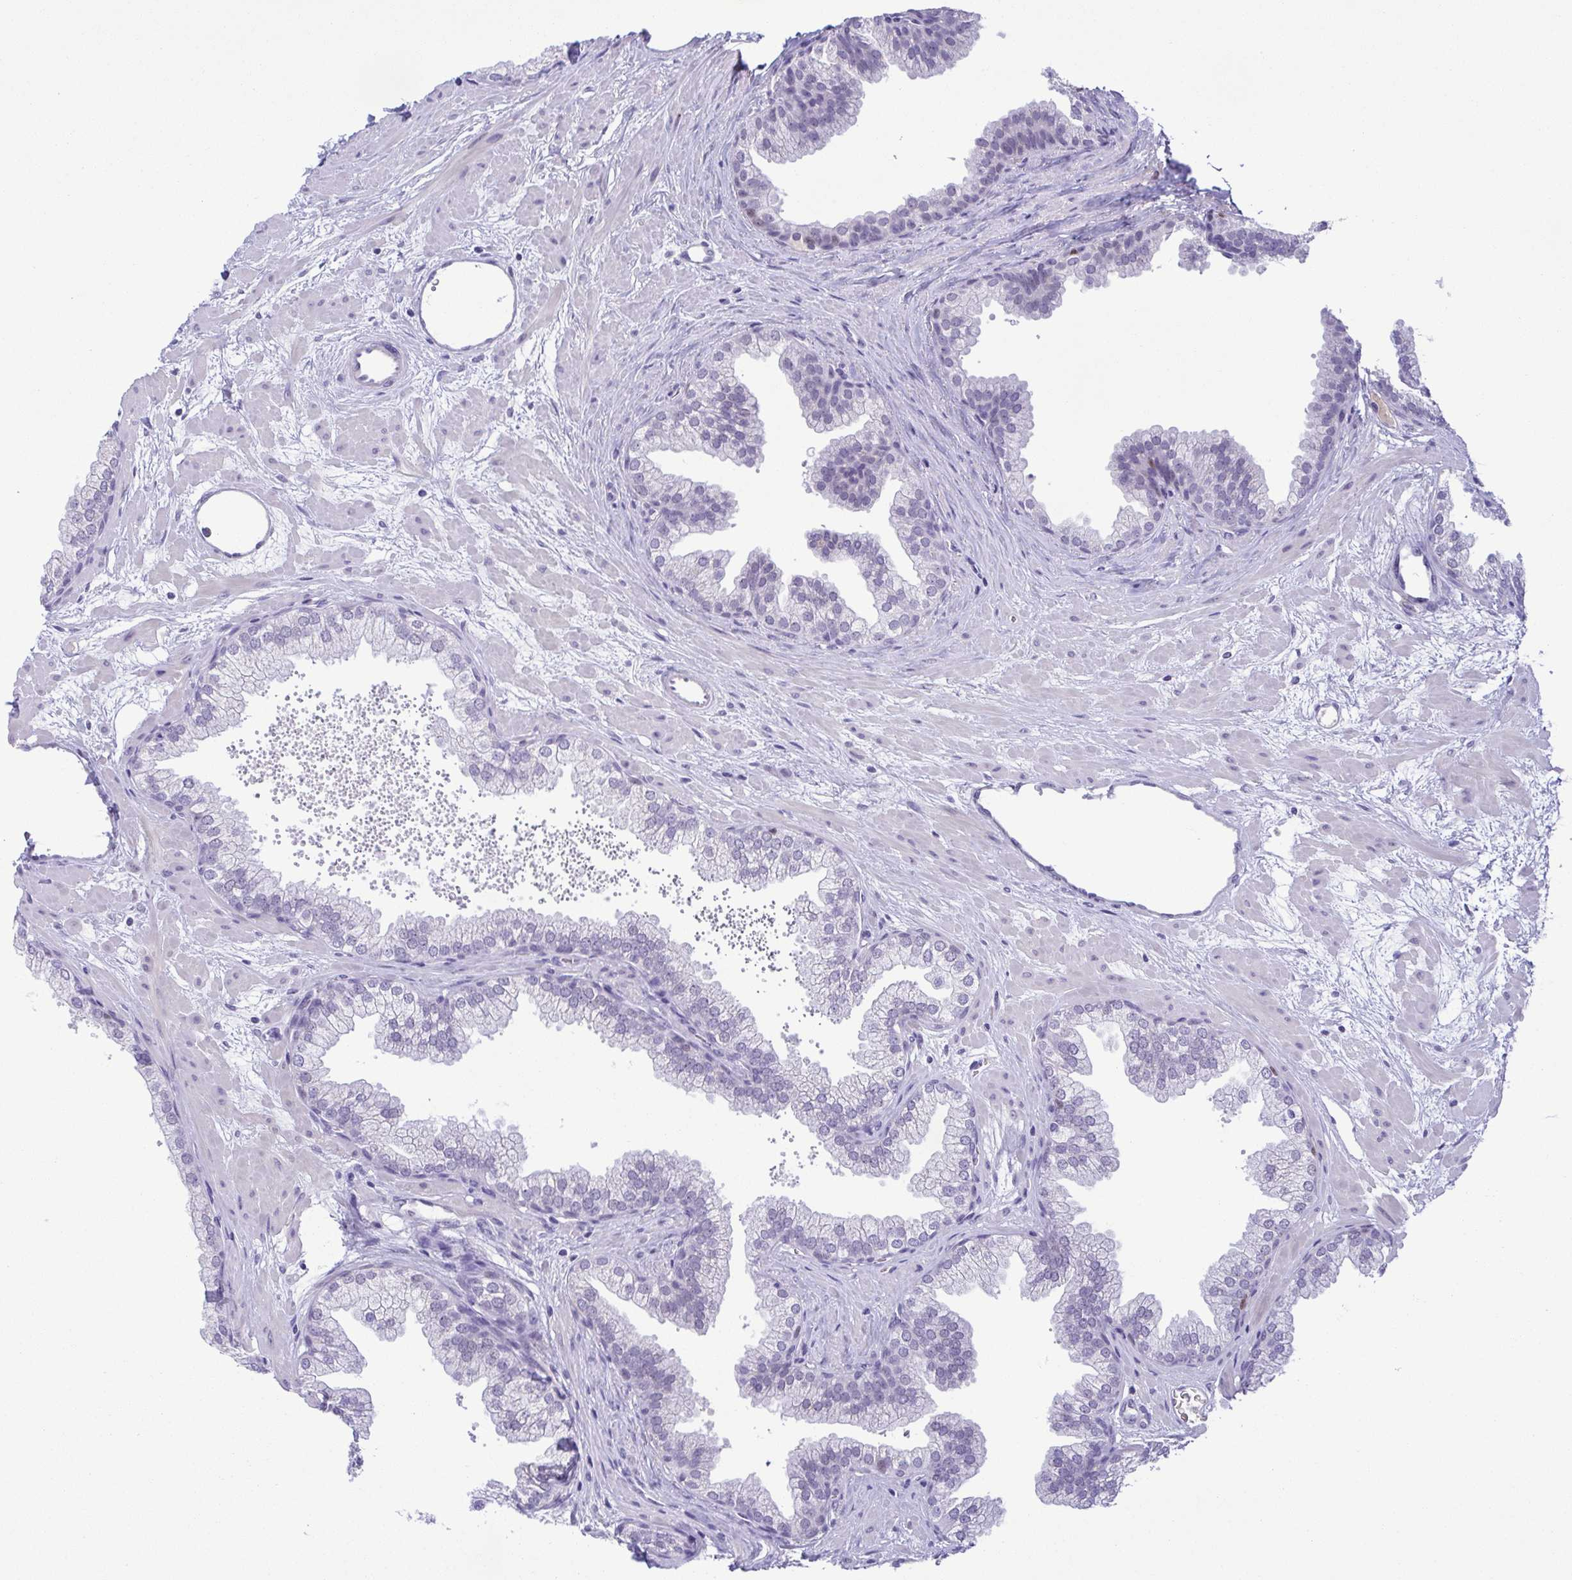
{"staining": {"intensity": "negative", "quantity": "none", "location": "none"}, "tissue": "prostate", "cell_type": "Glandular cells", "image_type": "normal", "snomed": [{"axis": "morphology", "description": "Normal tissue, NOS"}, {"axis": "topography", "description": "Prostate"}], "caption": "There is no significant expression in glandular cells of prostate. (DAB immunohistochemistry (IHC) visualized using brightfield microscopy, high magnification).", "gene": "TIPIN", "patient": {"sex": "male", "age": 37}}